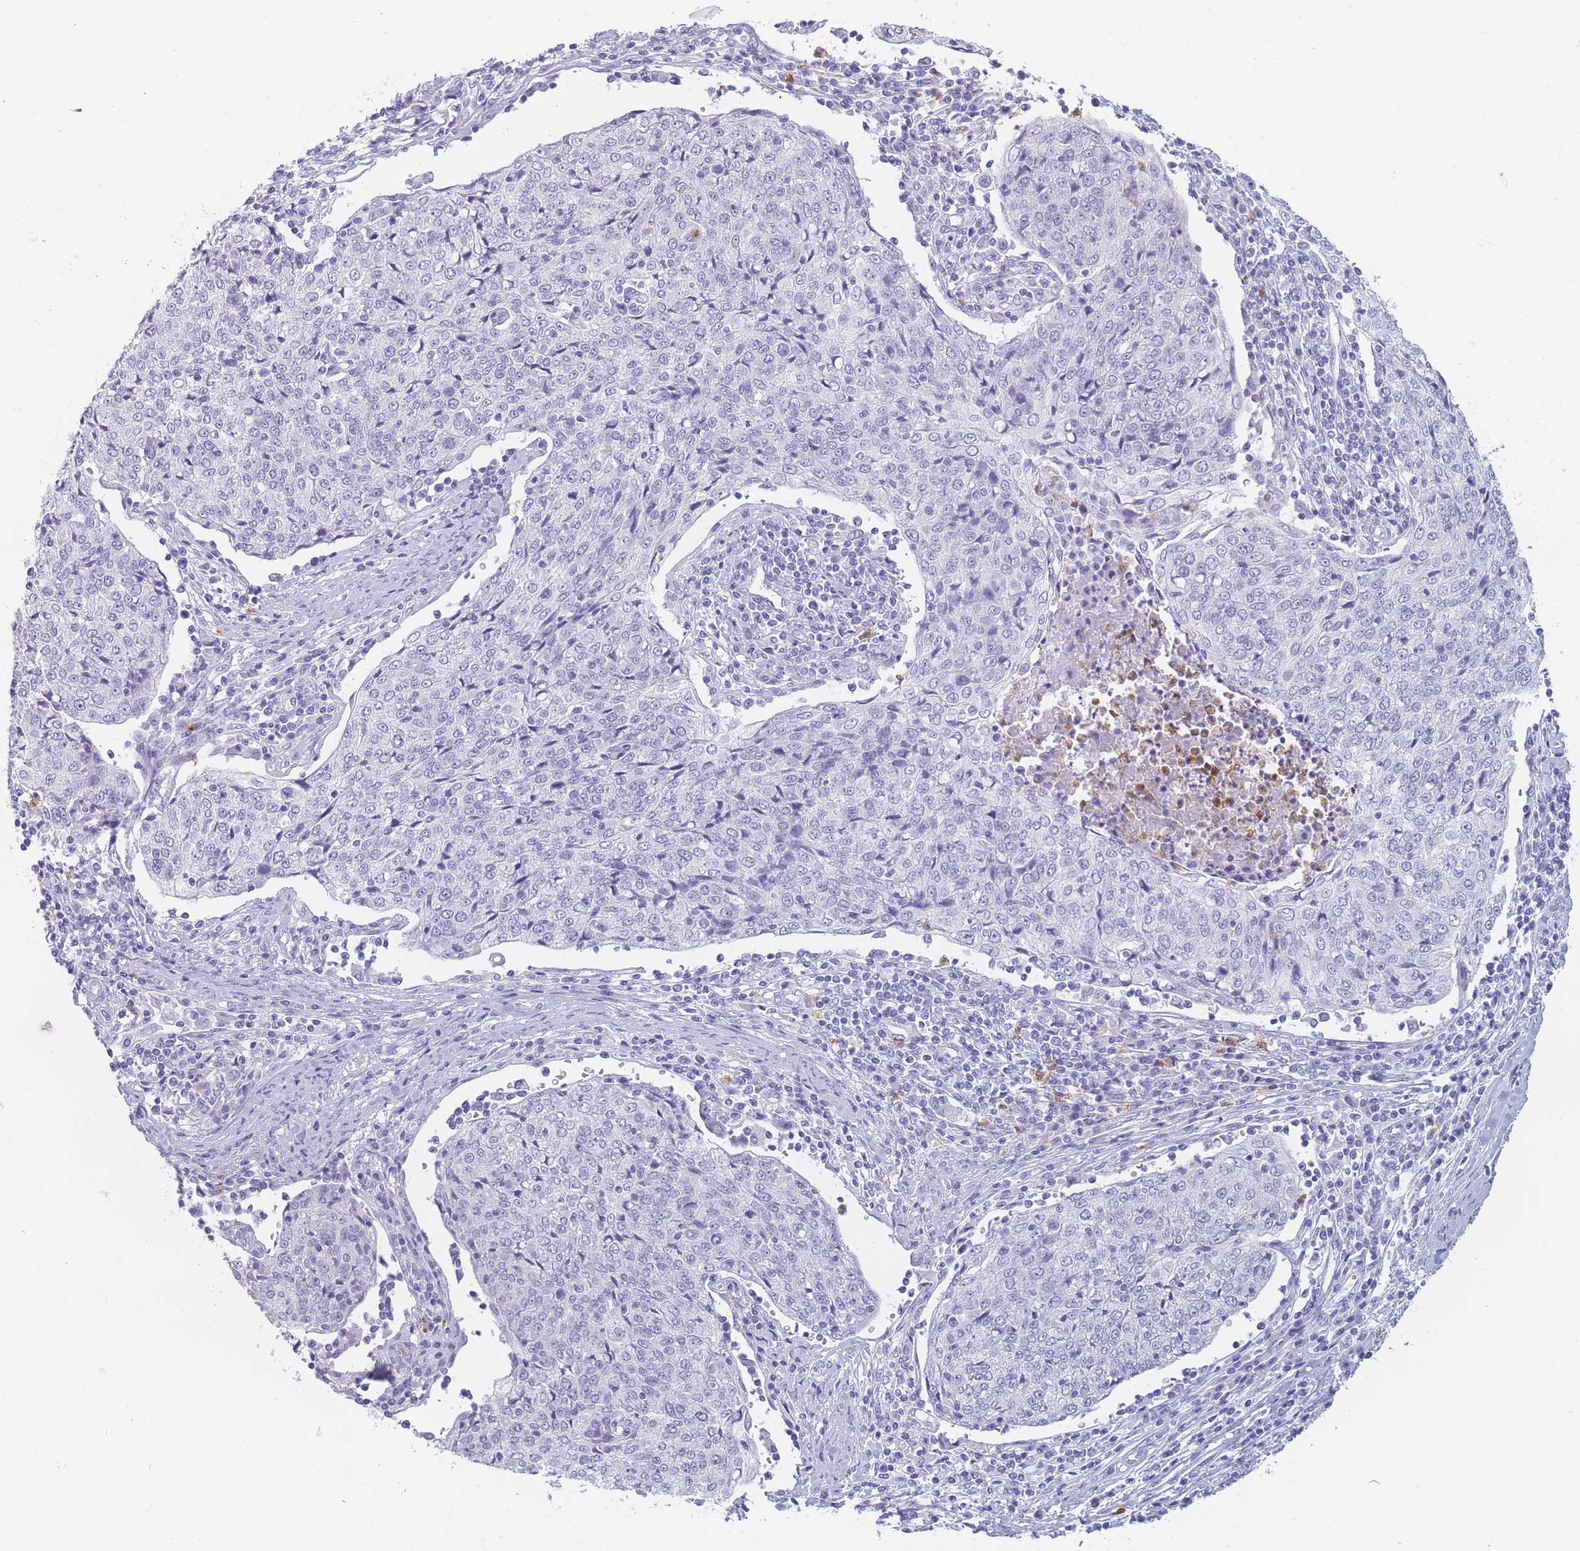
{"staining": {"intensity": "negative", "quantity": "none", "location": "none"}, "tissue": "cervical cancer", "cell_type": "Tumor cells", "image_type": "cancer", "snomed": [{"axis": "morphology", "description": "Squamous cell carcinoma, NOS"}, {"axis": "topography", "description": "Cervix"}], "caption": "DAB (3,3'-diaminobenzidine) immunohistochemical staining of cervical squamous cell carcinoma demonstrates no significant expression in tumor cells. The staining is performed using DAB brown chromogen with nuclei counter-stained in using hematoxylin.", "gene": "ZNF627", "patient": {"sex": "female", "age": 48}}